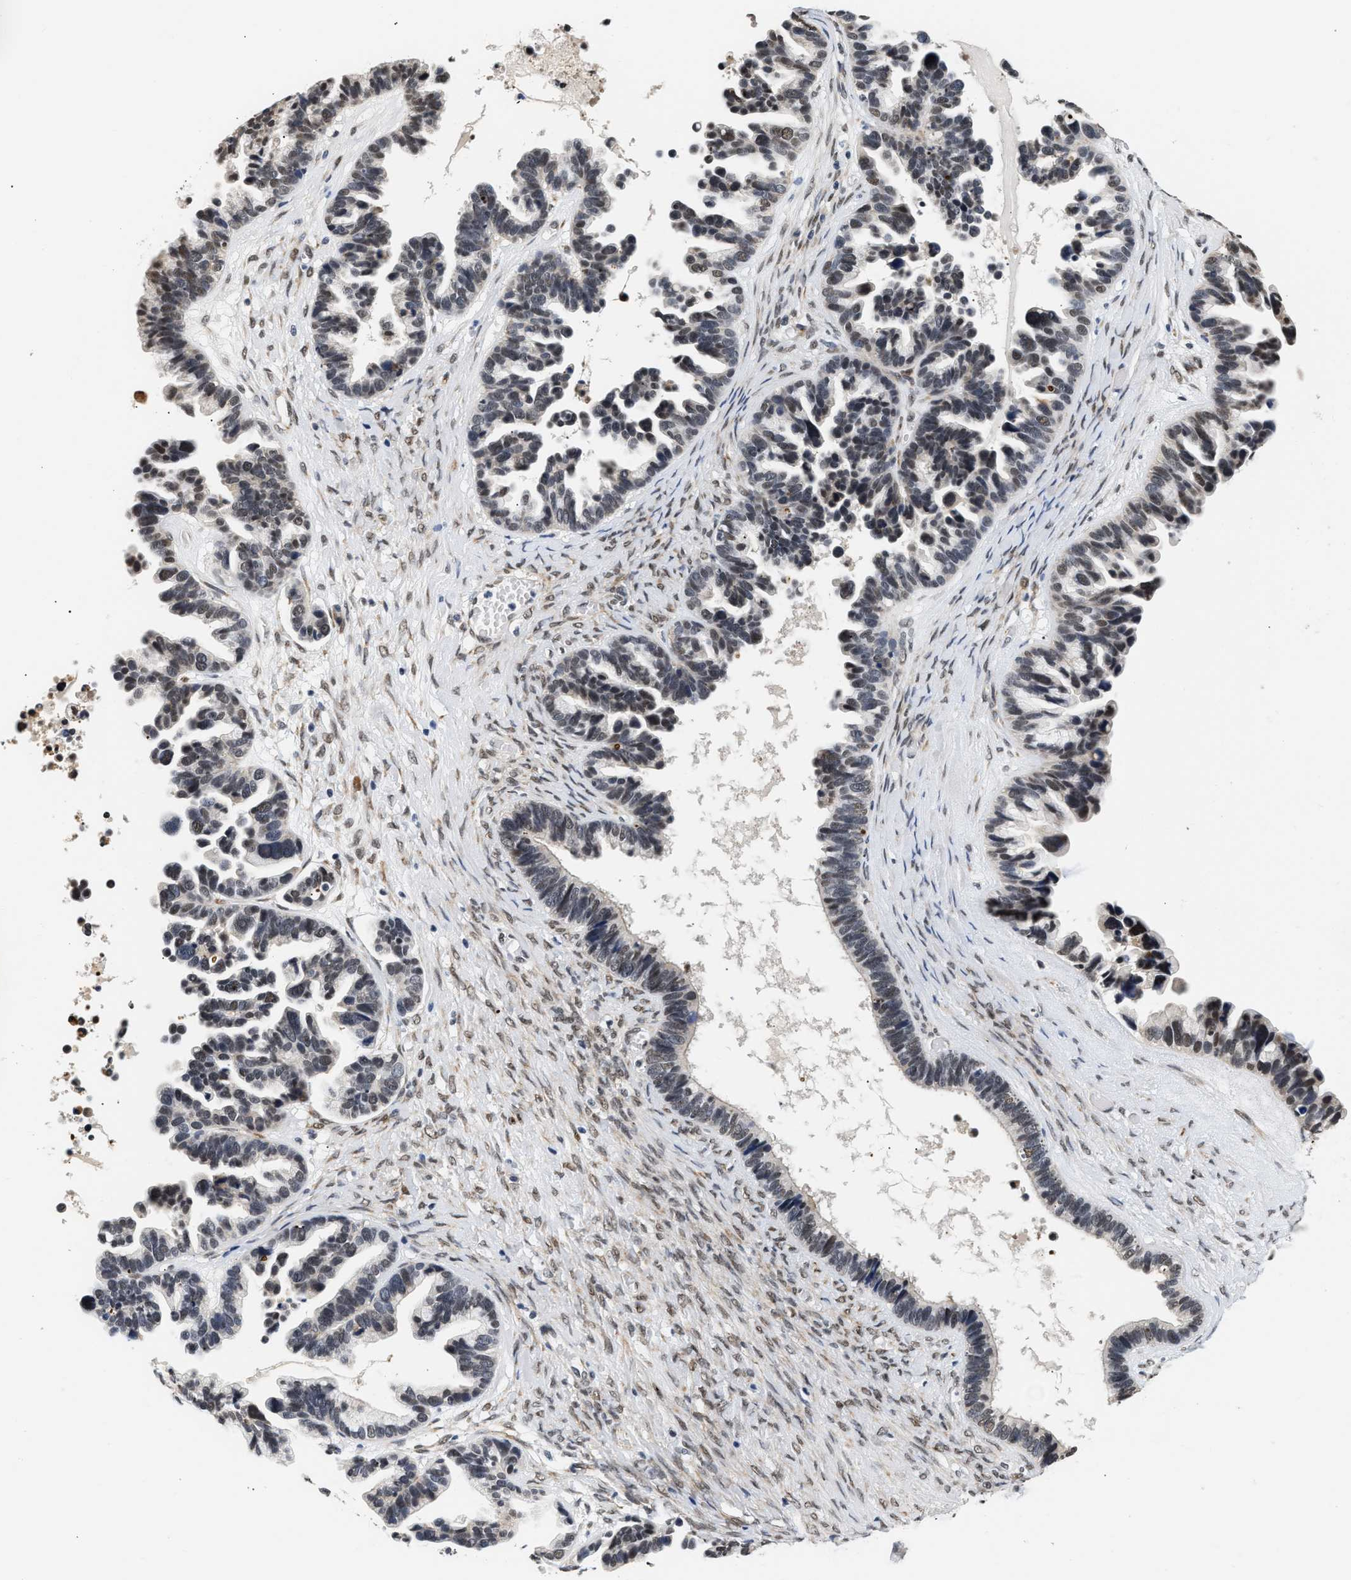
{"staining": {"intensity": "weak", "quantity": "25%-75%", "location": "nuclear"}, "tissue": "ovarian cancer", "cell_type": "Tumor cells", "image_type": "cancer", "snomed": [{"axis": "morphology", "description": "Cystadenocarcinoma, serous, NOS"}, {"axis": "topography", "description": "Ovary"}], "caption": "DAB (3,3'-diaminobenzidine) immunohistochemical staining of serous cystadenocarcinoma (ovarian) reveals weak nuclear protein expression in approximately 25%-75% of tumor cells. (IHC, brightfield microscopy, high magnification).", "gene": "THOC1", "patient": {"sex": "female", "age": 56}}